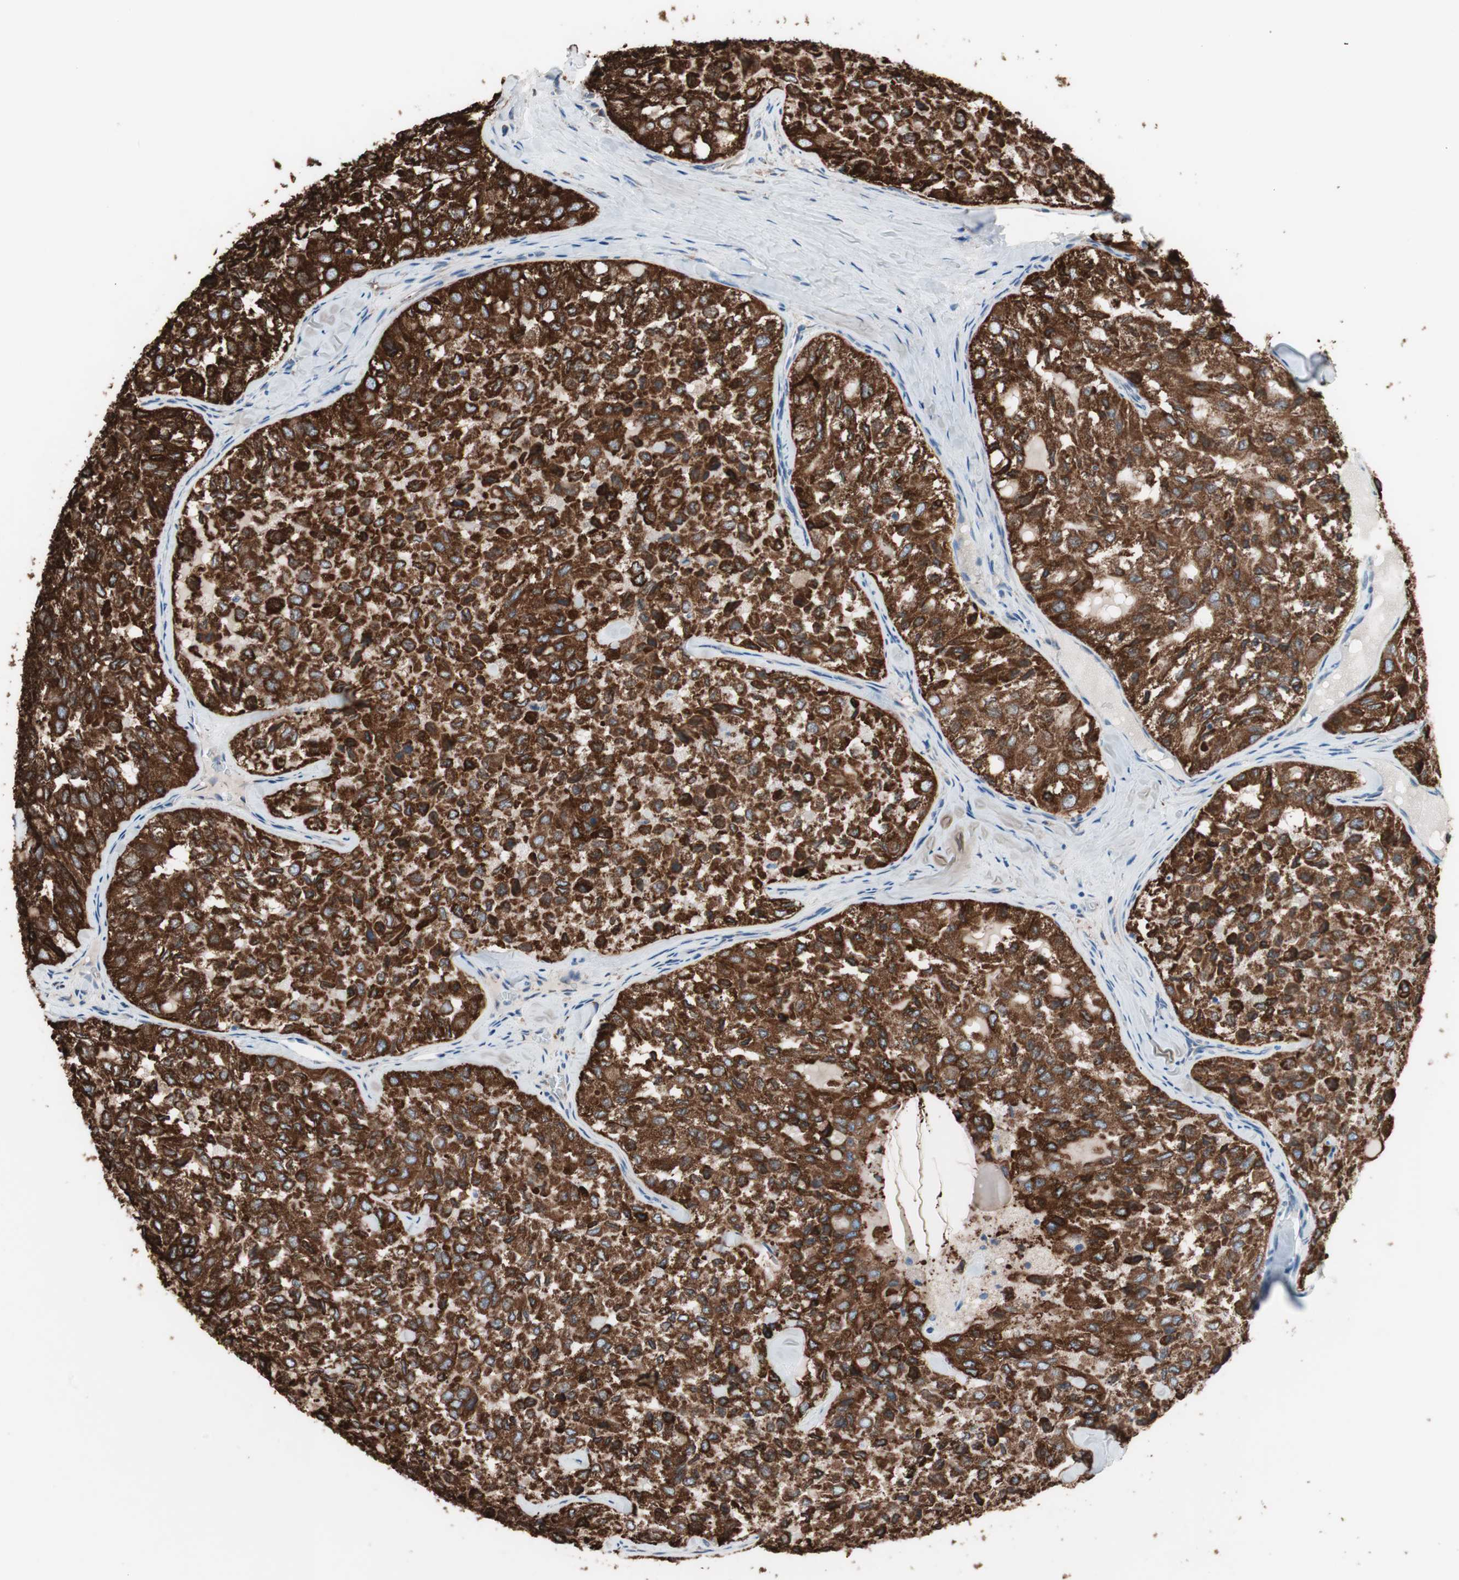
{"staining": {"intensity": "strong", "quantity": ">75%", "location": "cytoplasmic/membranous"}, "tissue": "thyroid cancer", "cell_type": "Tumor cells", "image_type": "cancer", "snomed": [{"axis": "morphology", "description": "Follicular adenoma carcinoma, NOS"}, {"axis": "topography", "description": "Thyroid gland"}], "caption": "The micrograph reveals immunohistochemical staining of follicular adenoma carcinoma (thyroid). There is strong cytoplasmic/membranous staining is identified in approximately >75% of tumor cells.", "gene": "SLC27A4", "patient": {"sex": "male", "age": 75}}